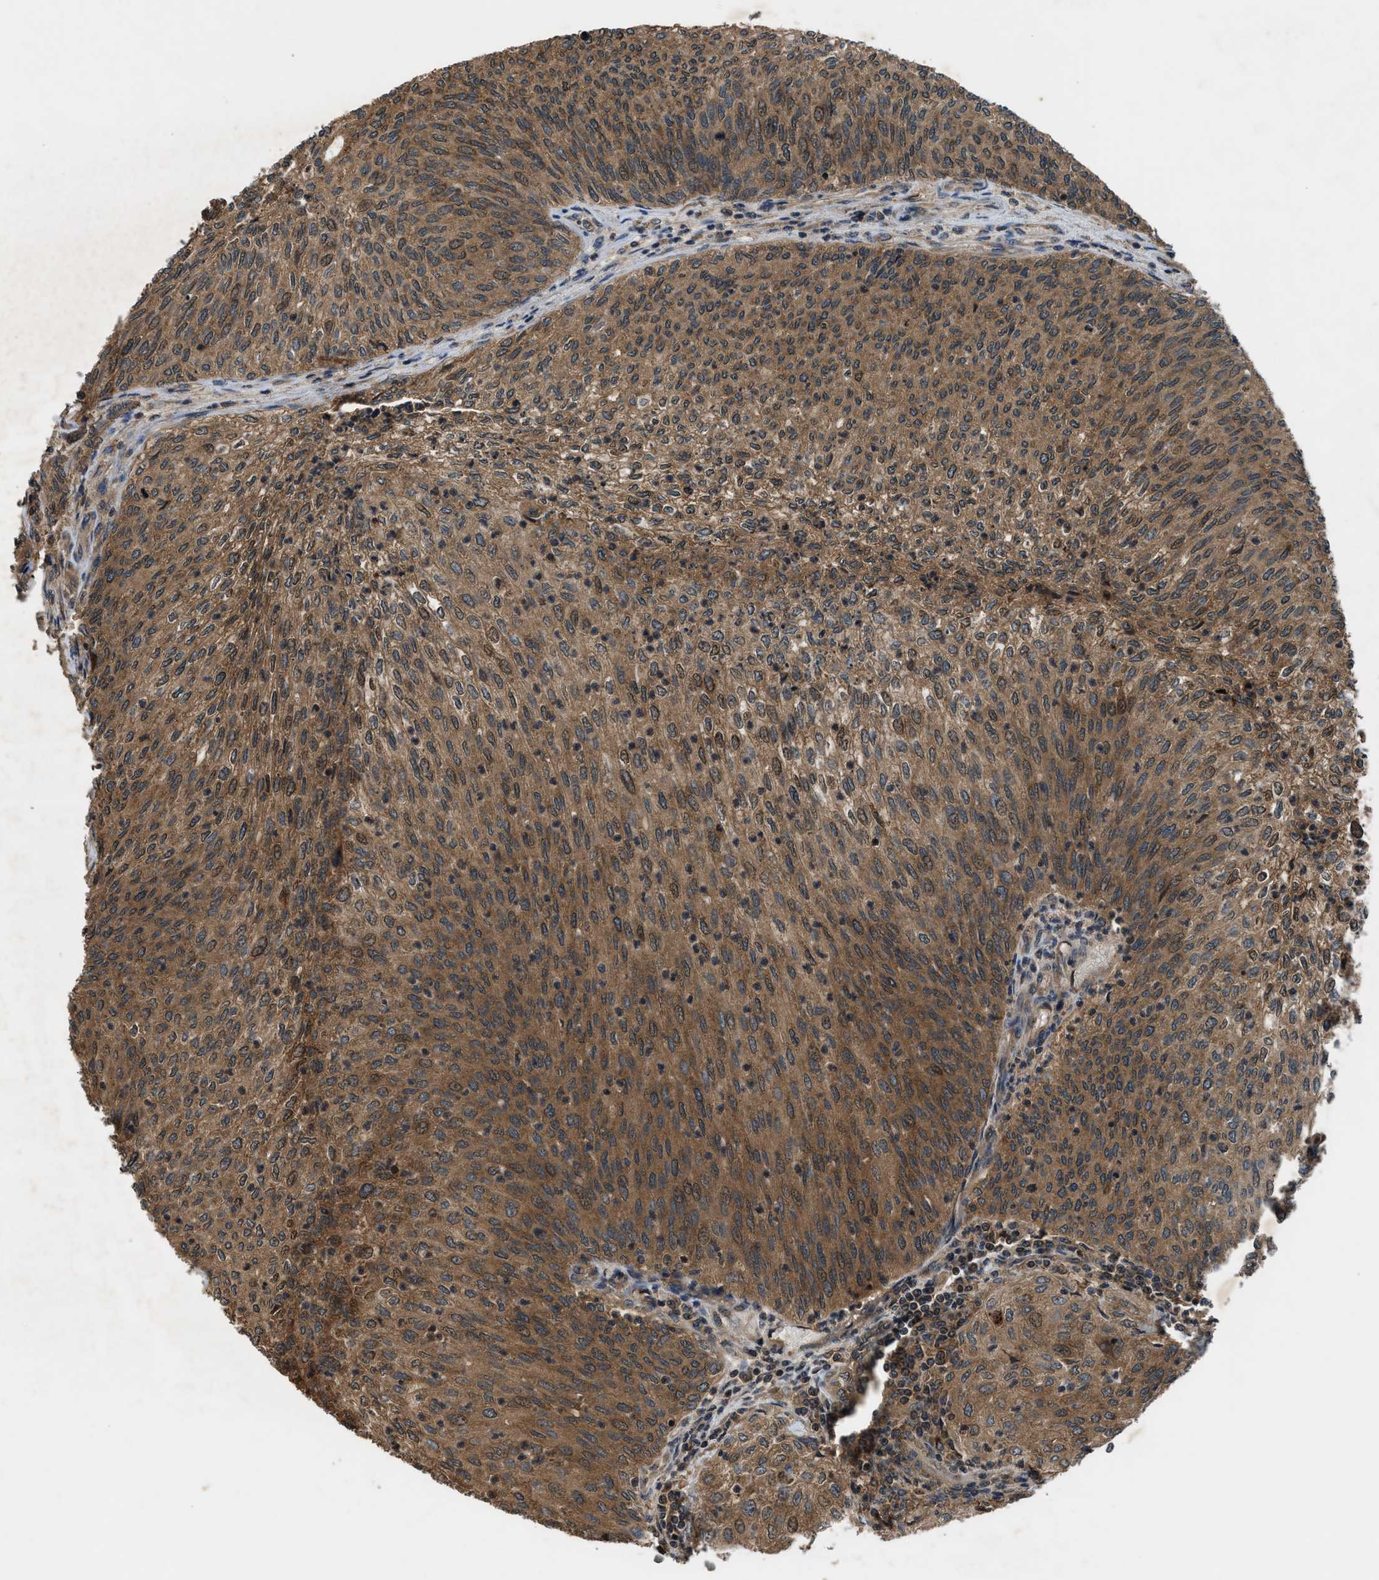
{"staining": {"intensity": "moderate", "quantity": ">75%", "location": "cytoplasmic/membranous"}, "tissue": "urothelial cancer", "cell_type": "Tumor cells", "image_type": "cancer", "snomed": [{"axis": "morphology", "description": "Urothelial carcinoma, Low grade"}, {"axis": "topography", "description": "Urinary bladder"}], "caption": "Immunohistochemical staining of human urothelial carcinoma (low-grade) reveals medium levels of moderate cytoplasmic/membranous expression in approximately >75% of tumor cells. (DAB (3,3'-diaminobenzidine) = brown stain, brightfield microscopy at high magnification).", "gene": "RPS6KB1", "patient": {"sex": "female", "age": 79}}